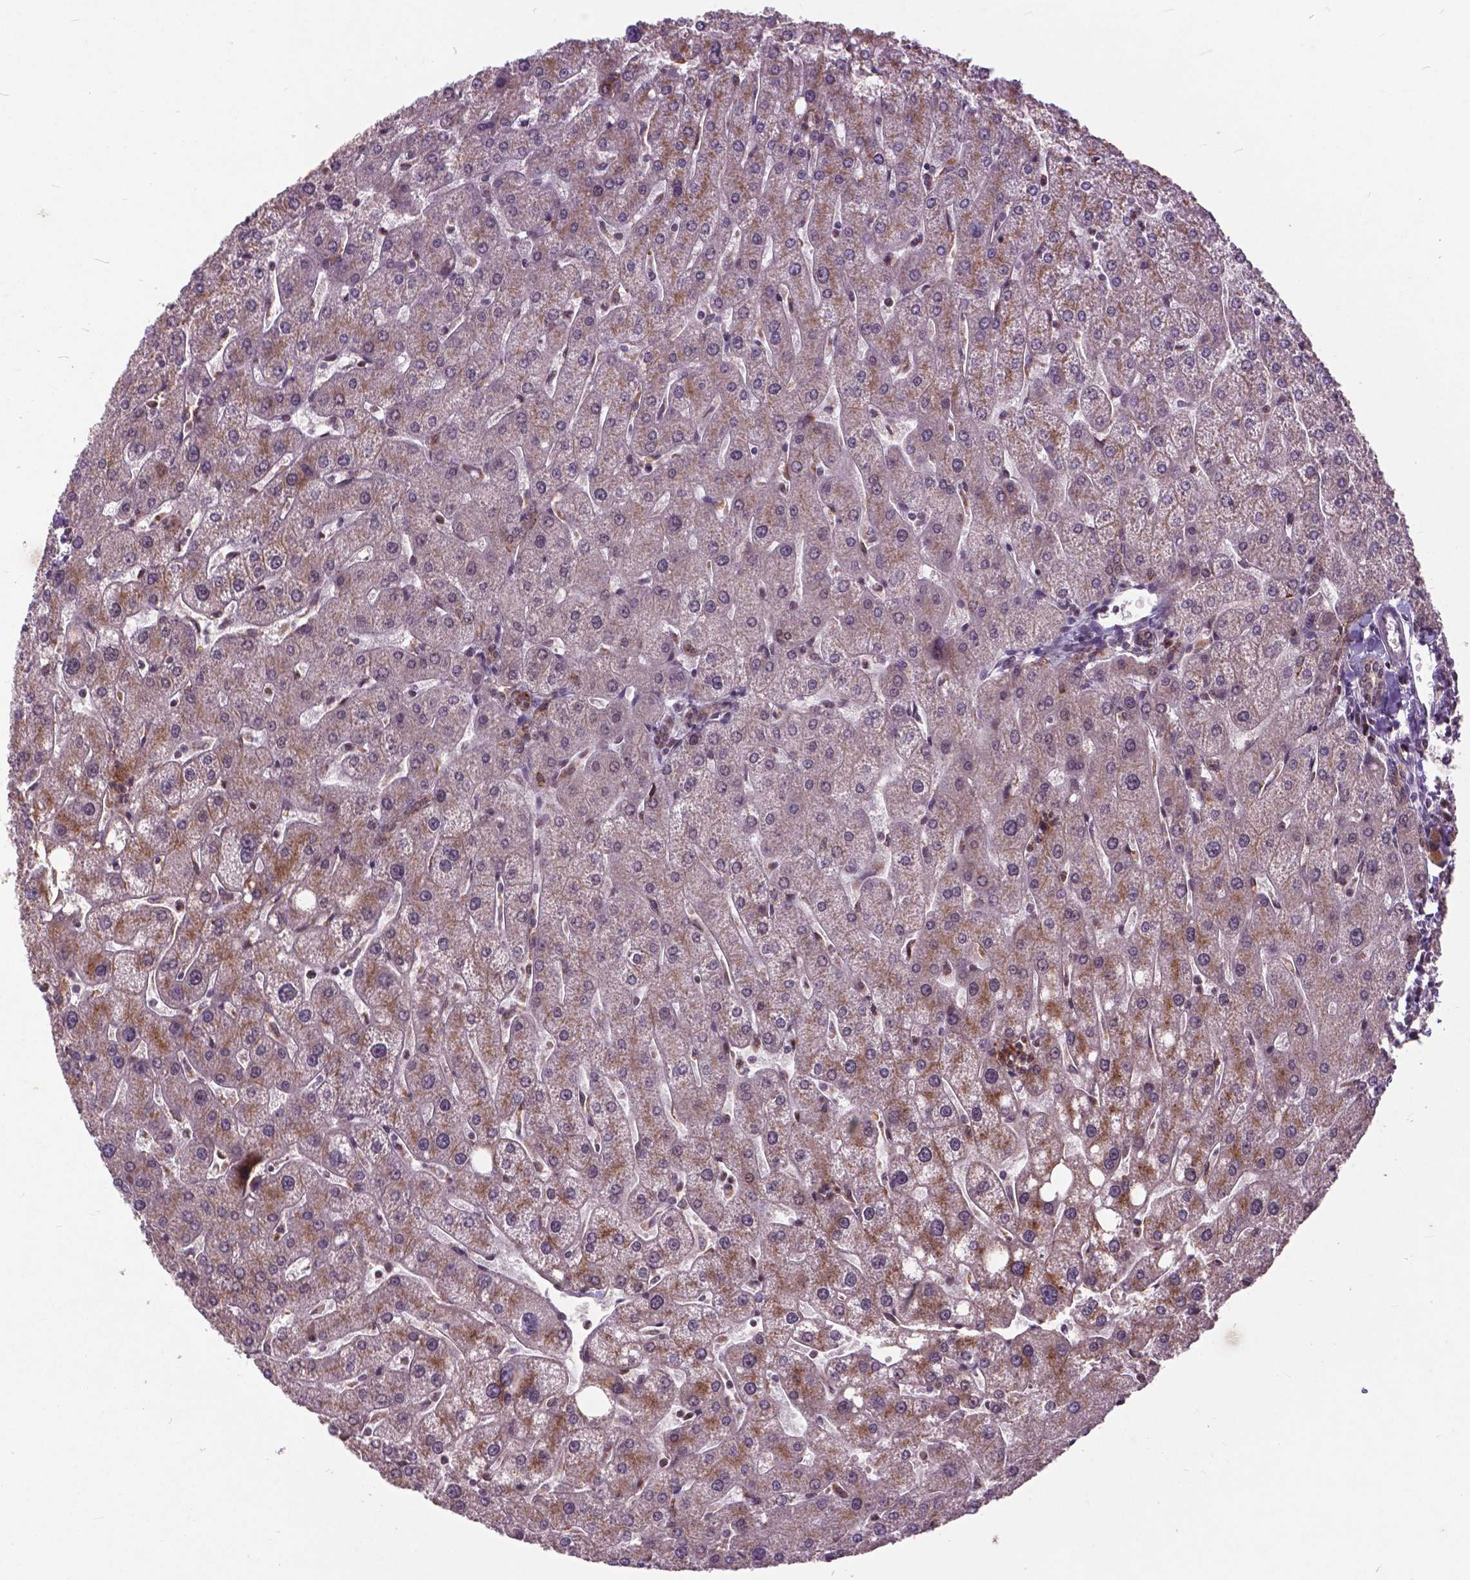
{"staining": {"intensity": "weak", "quantity": "<25%", "location": "cytoplasmic/membranous"}, "tissue": "liver", "cell_type": "Cholangiocytes", "image_type": "normal", "snomed": [{"axis": "morphology", "description": "Normal tissue, NOS"}, {"axis": "topography", "description": "Liver"}], "caption": "An immunohistochemistry (IHC) histopathology image of normal liver is shown. There is no staining in cholangiocytes of liver. Brightfield microscopy of IHC stained with DAB (3,3'-diaminobenzidine) (brown) and hematoxylin (blue), captured at high magnification.", "gene": "MSH2", "patient": {"sex": "male", "age": 67}}